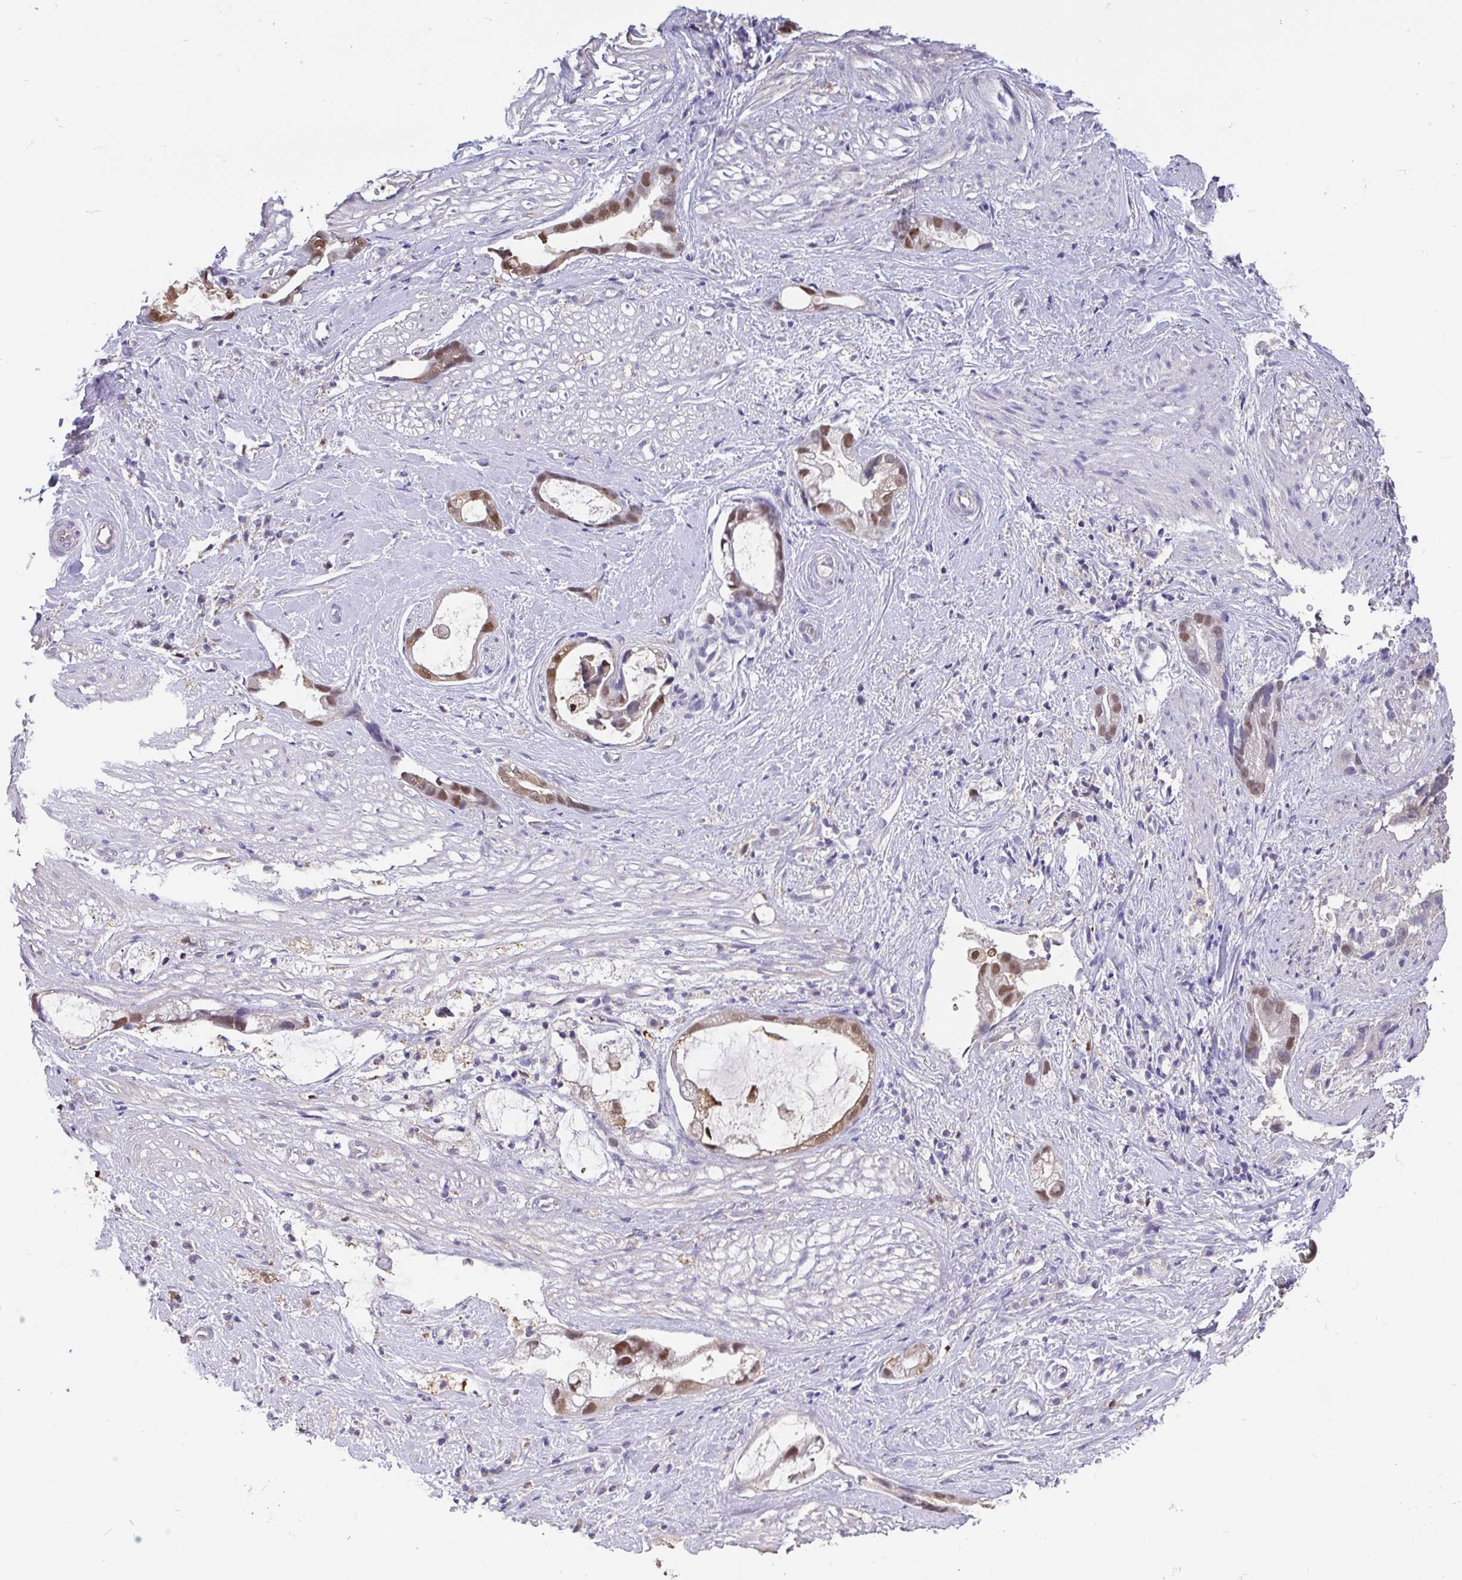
{"staining": {"intensity": "moderate", "quantity": "25%-75%", "location": "cytoplasmic/membranous,nuclear"}, "tissue": "stomach cancer", "cell_type": "Tumor cells", "image_type": "cancer", "snomed": [{"axis": "morphology", "description": "Adenocarcinoma, NOS"}, {"axis": "topography", "description": "Stomach"}], "caption": "Protein analysis of stomach cancer (adenocarcinoma) tissue exhibits moderate cytoplasmic/membranous and nuclear expression in about 25%-75% of tumor cells.", "gene": "IDH1", "patient": {"sex": "male", "age": 55}}